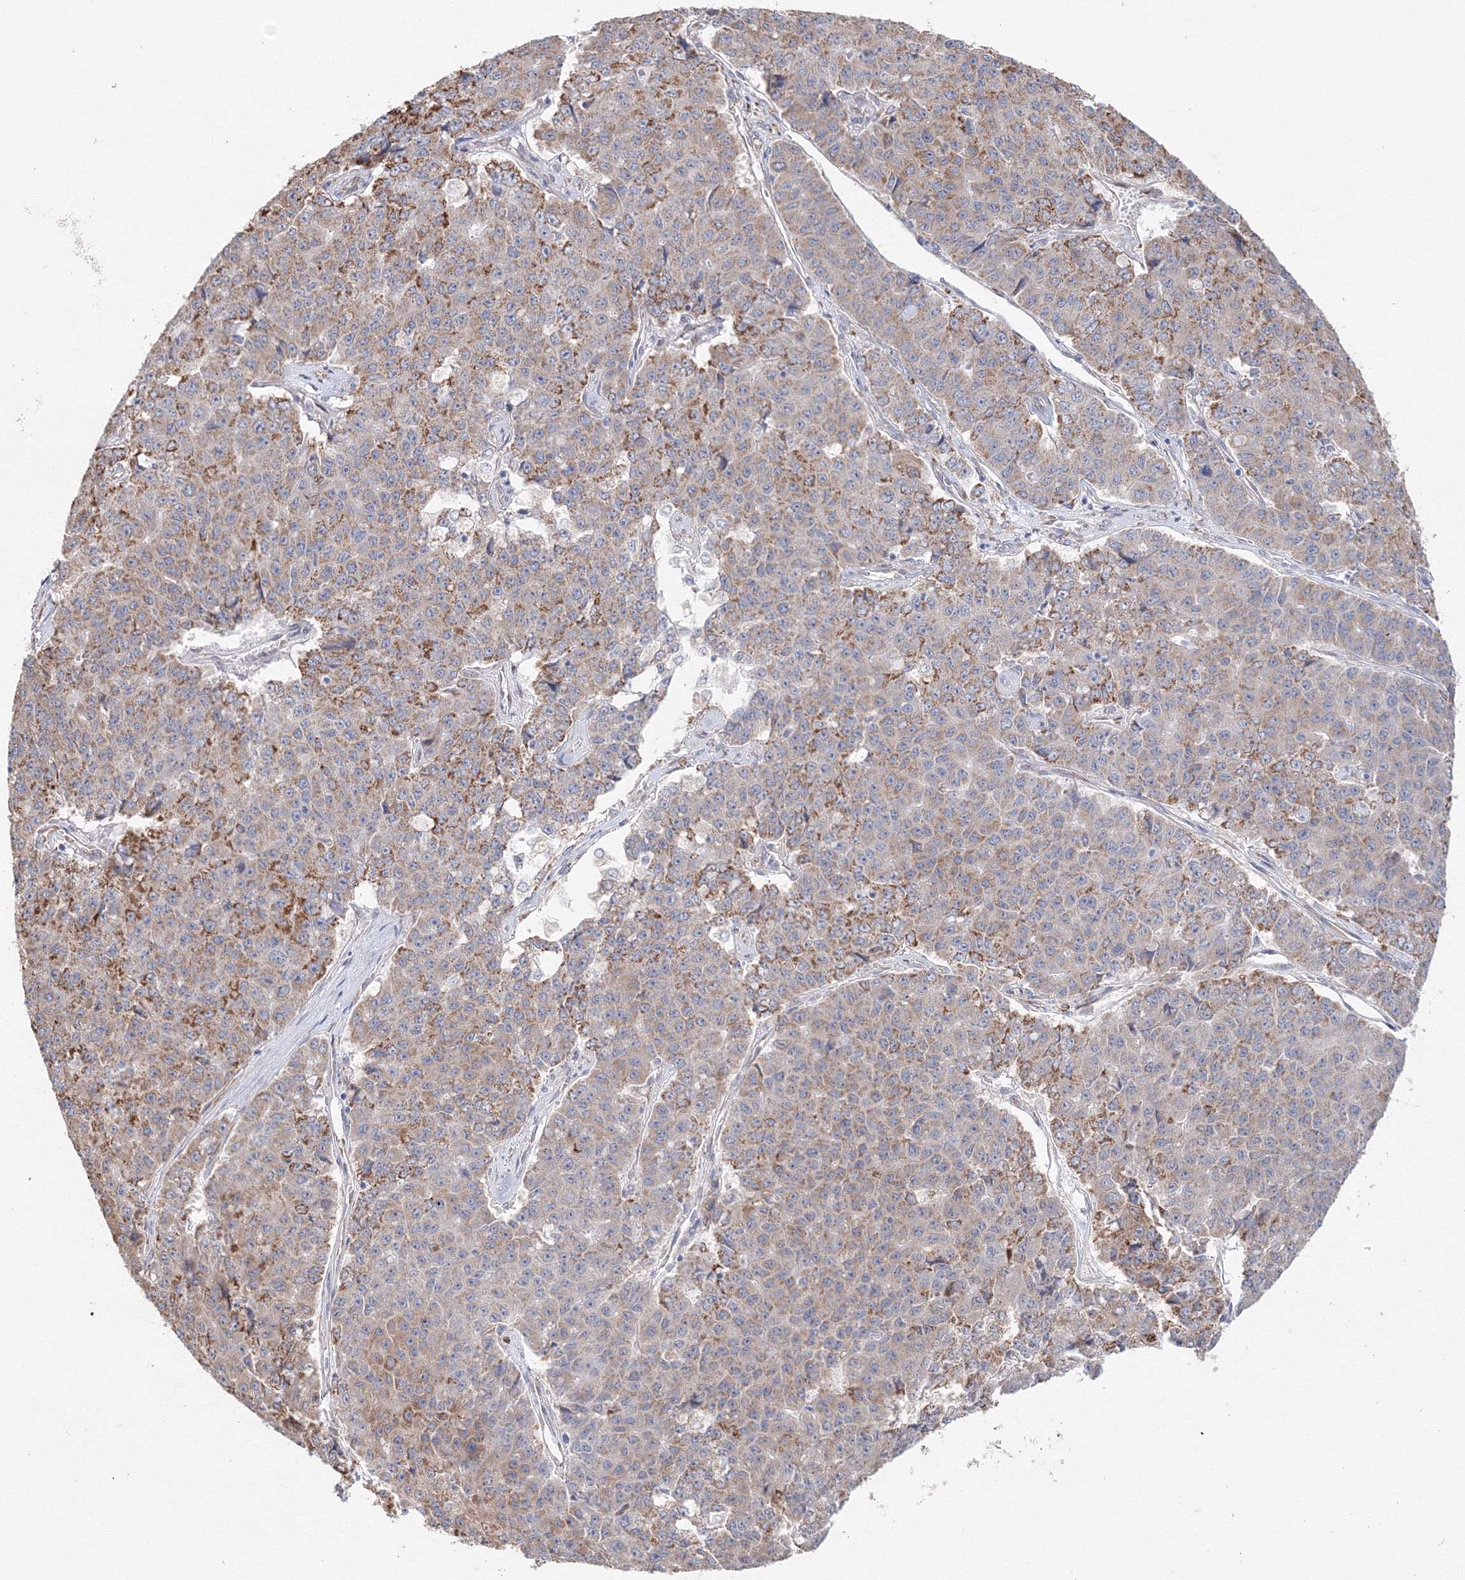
{"staining": {"intensity": "moderate", "quantity": "25%-75%", "location": "cytoplasmic/membranous"}, "tissue": "pancreatic cancer", "cell_type": "Tumor cells", "image_type": "cancer", "snomed": [{"axis": "morphology", "description": "Adenocarcinoma, NOS"}, {"axis": "topography", "description": "Pancreas"}], "caption": "Immunohistochemistry (IHC) micrograph of neoplastic tissue: human pancreatic cancer (adenocarcinoma) stained using immunohistochemistry demonstrates medium levels of moderate protein expression localized specifically in the cytoplasmic/membranous of tumor cells, appearing as a cytoplasmic/membranous brown color.", "gene": "DHRS12", "patient": {"sex": "male", "age": 50}}